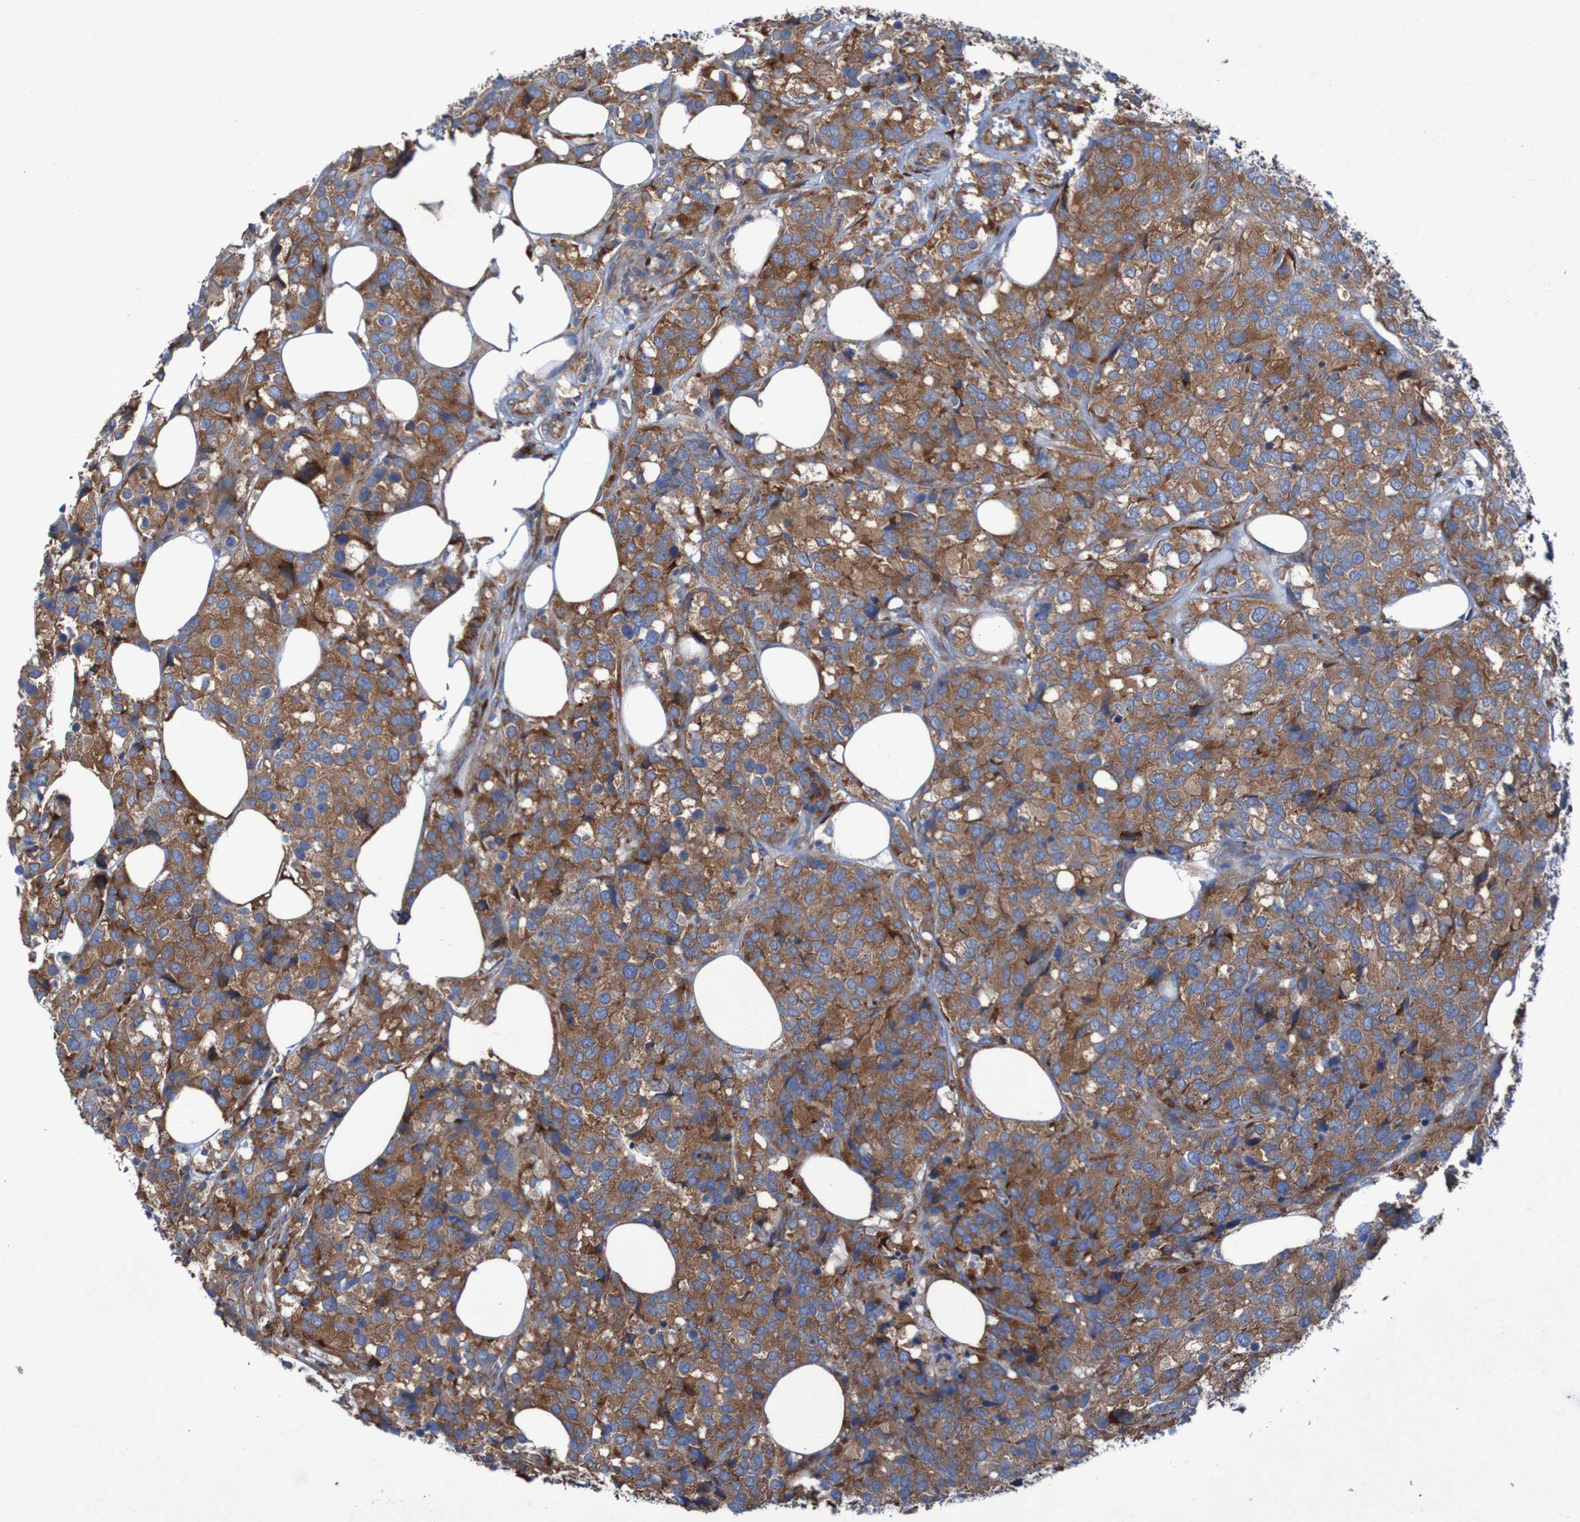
{"staining": {"intensity": "strong", "quantity": ">75%", "location": "cytoplasmic/membranous"}, "tissue": "breast cancer", "cell_type": "Tumor cells", "image_type": "cancer", "snomed": [{"axis": "morphology", "description": "Lobular carcinoma"}, {"axis": "topography", "description": "Breast"}], "caption": "The immunohistochemical stain highlights strong cytoplasmic/membranous expression in tumor cells of breast cancer (lobular carcinoma) tissue.", "gene": "RPL10", "patient": {"sex": "female", "age": 59}}